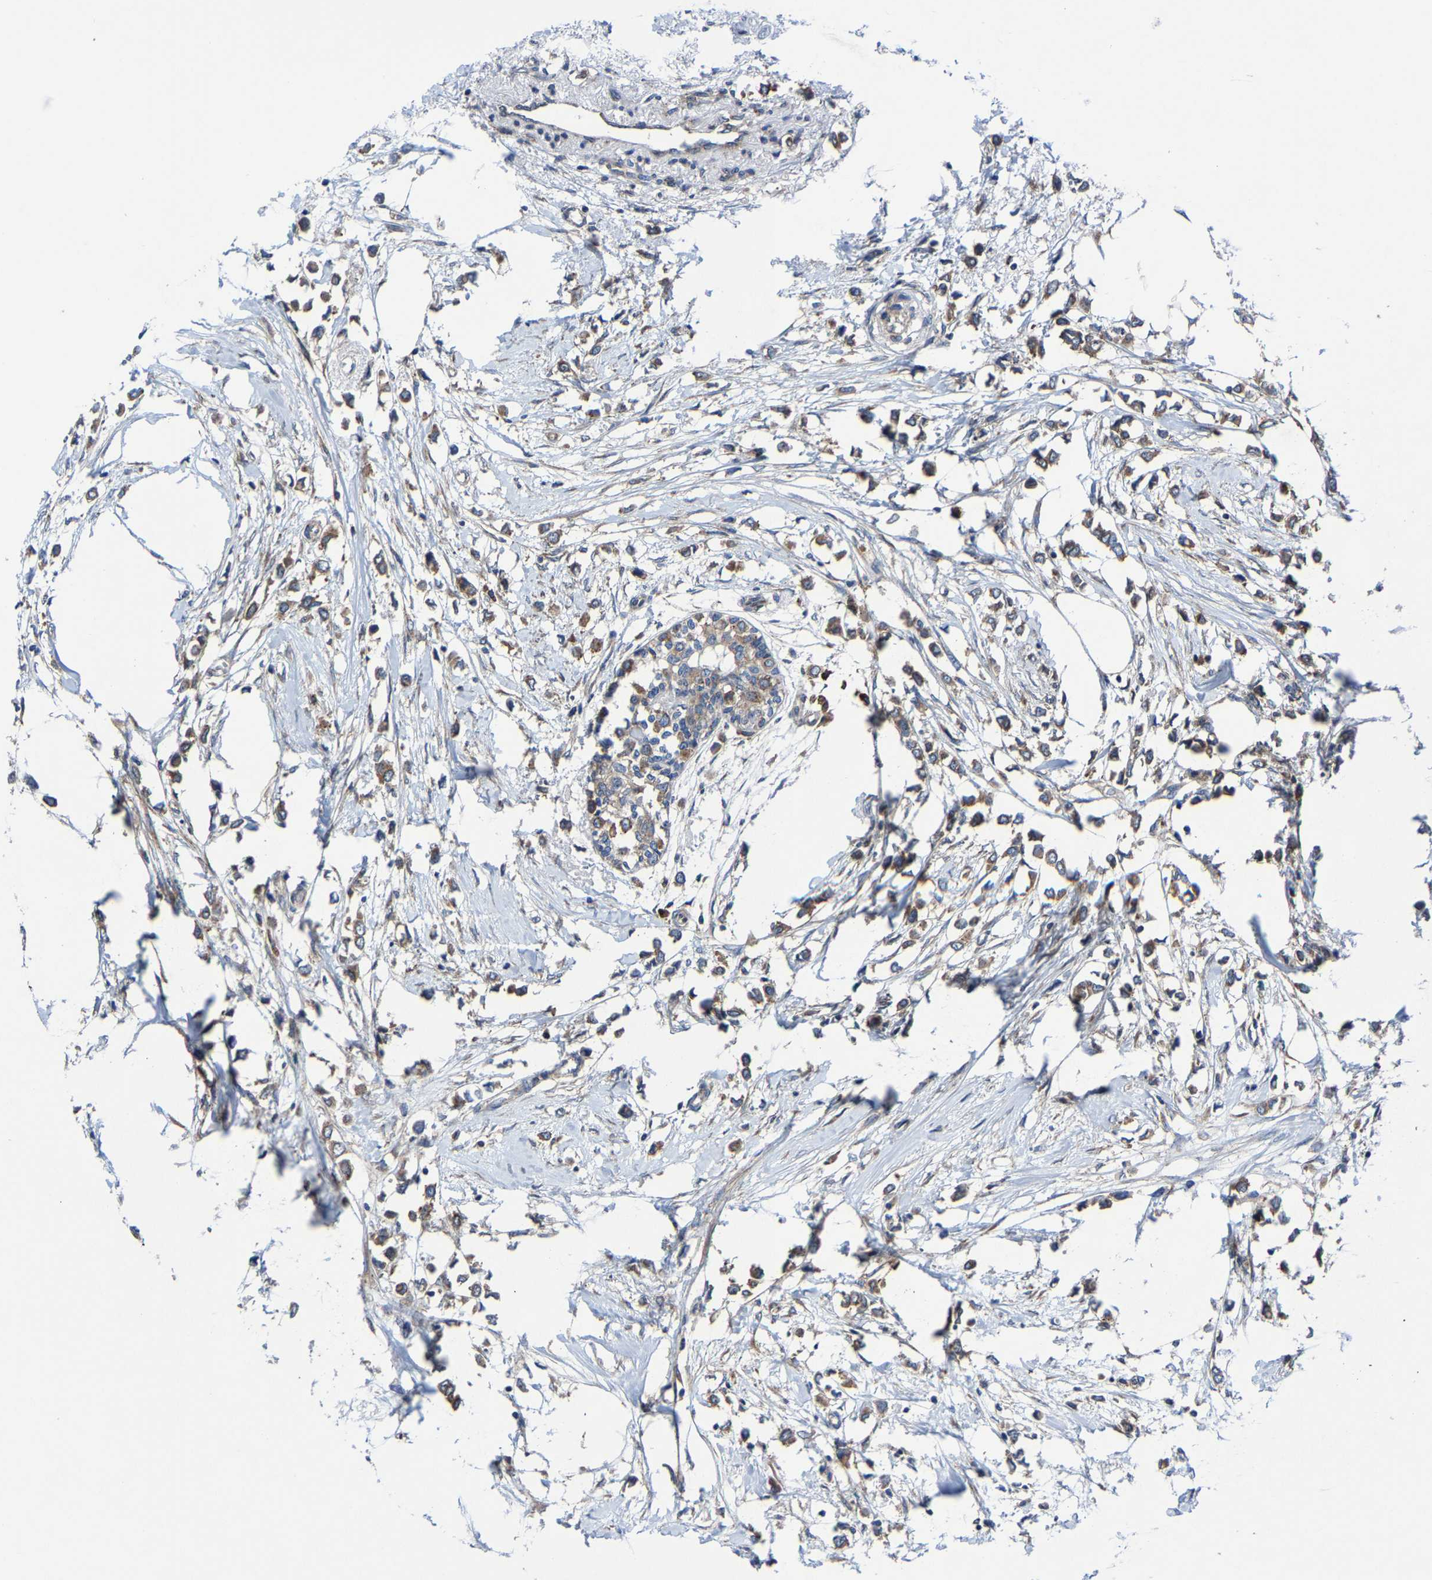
{"staining": {"intensity": "moderate", "quantity": ">75%", "location": "cytoplasmic/membranous"}, "tissue": "breast cancer", "cell_type": "Tumor cells", "image_type": "cancer", "snomed": [{"axis": "morphology", "description": "Lobular carcinoma"}, {"axis": "topography", "description": "Breast"}], "caption": "Immunohistochemical staining of breast lobular carcinoma reveals medium levels of moderate cytoplasmic/membranous protein positivity in approximately >75% of tumor cells.", "gene": "EBAG9", "patient": {"sex": "female", "age": 51}}